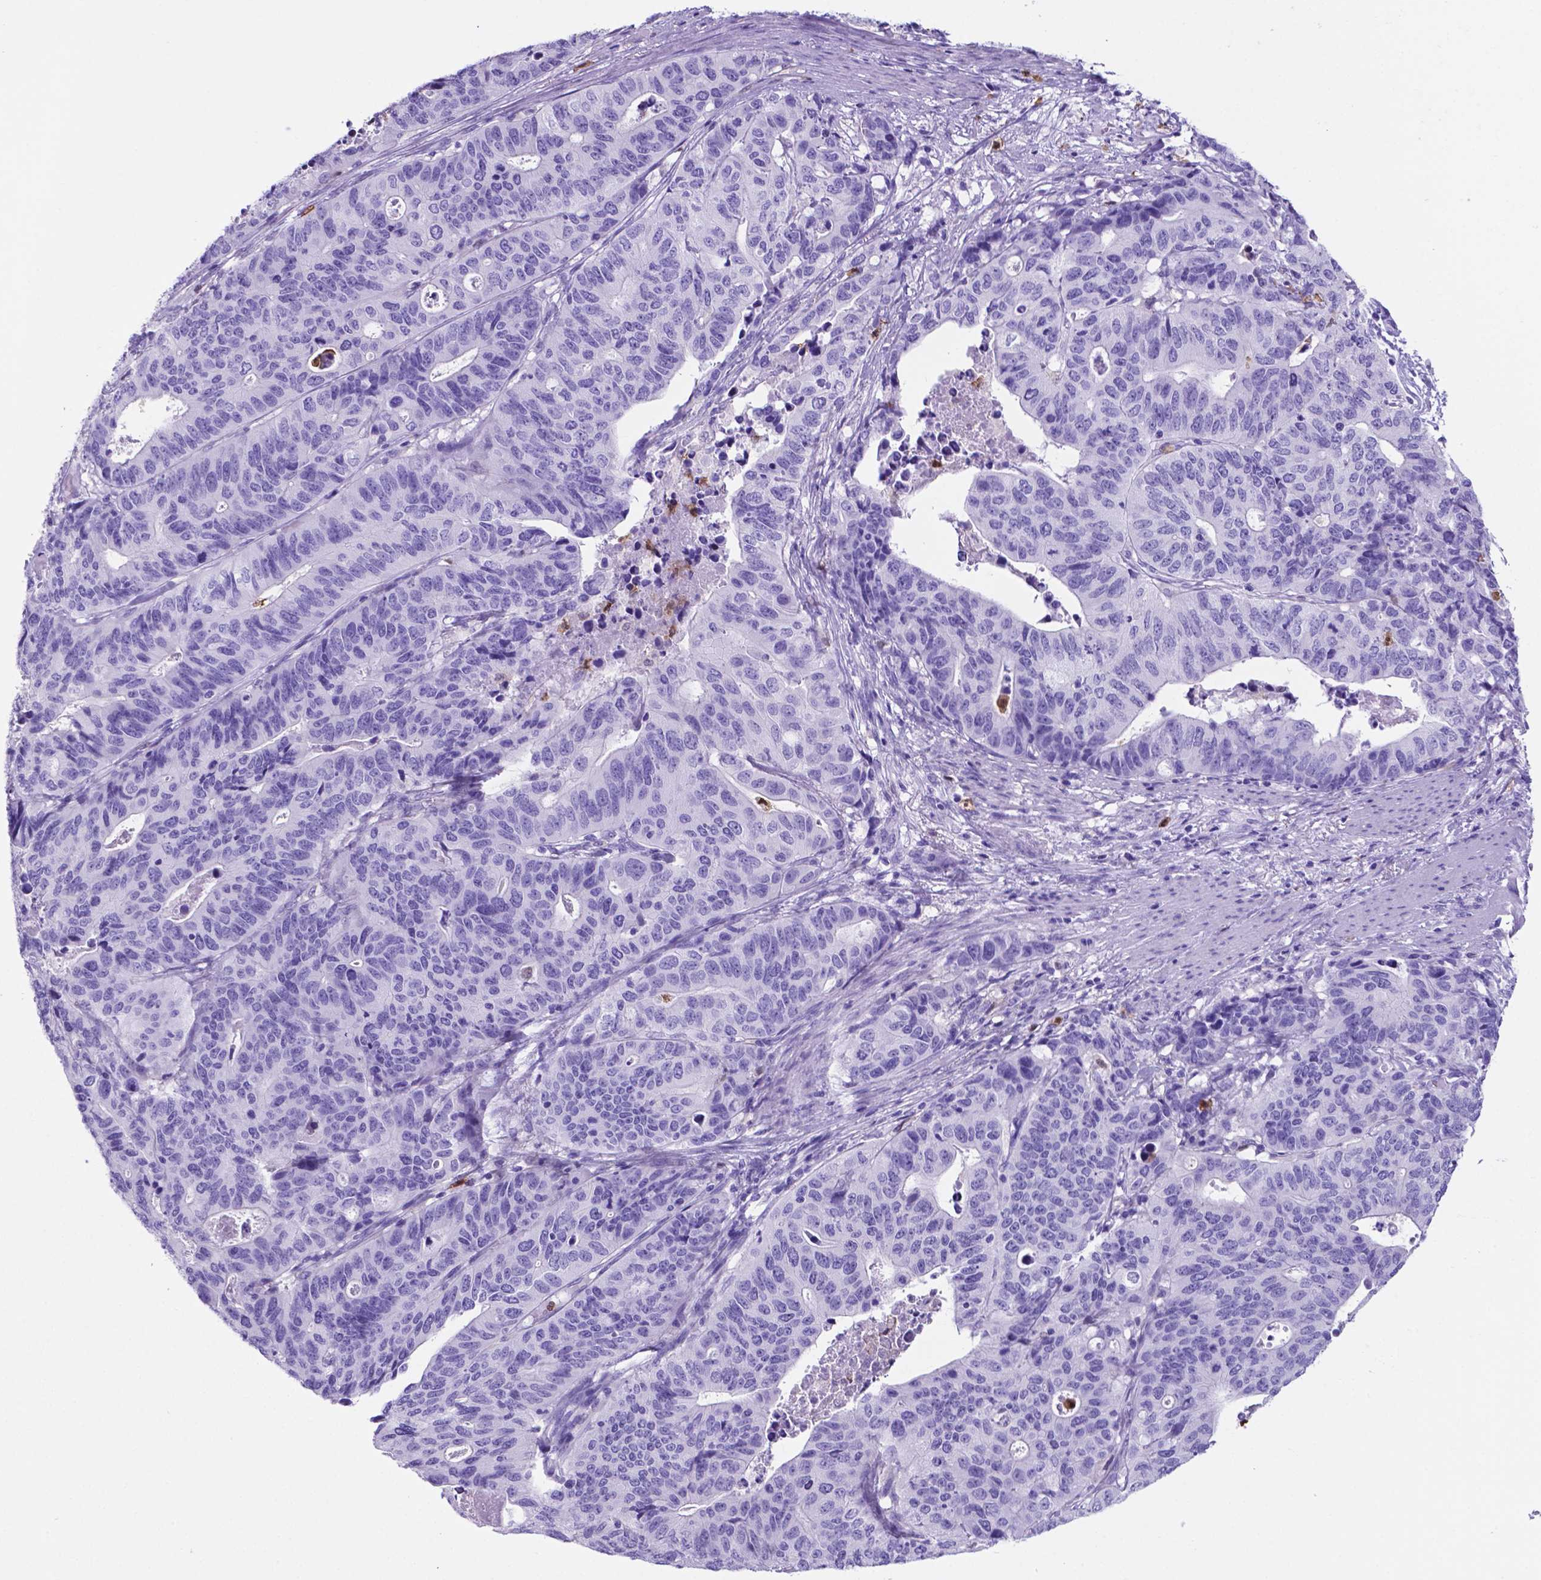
{"staining": {"intensity": "negative", "quantity": "none", "location": "none"}, "tissue": "stomach cancer", "cell_type": "Tumor cells", "image_type": "cancer", "snomed": [{"axis": "morphology", "description": "Adenocarcinoma, NOS"}, {"axis": "topography", "description": "Stomach, upper"}], "caption": "Tumor cells are negative for protein expression in human adenocarcinoma (stomach).", "gene": "LZTR1", "patient": {"sex": "female", "age": 67}}